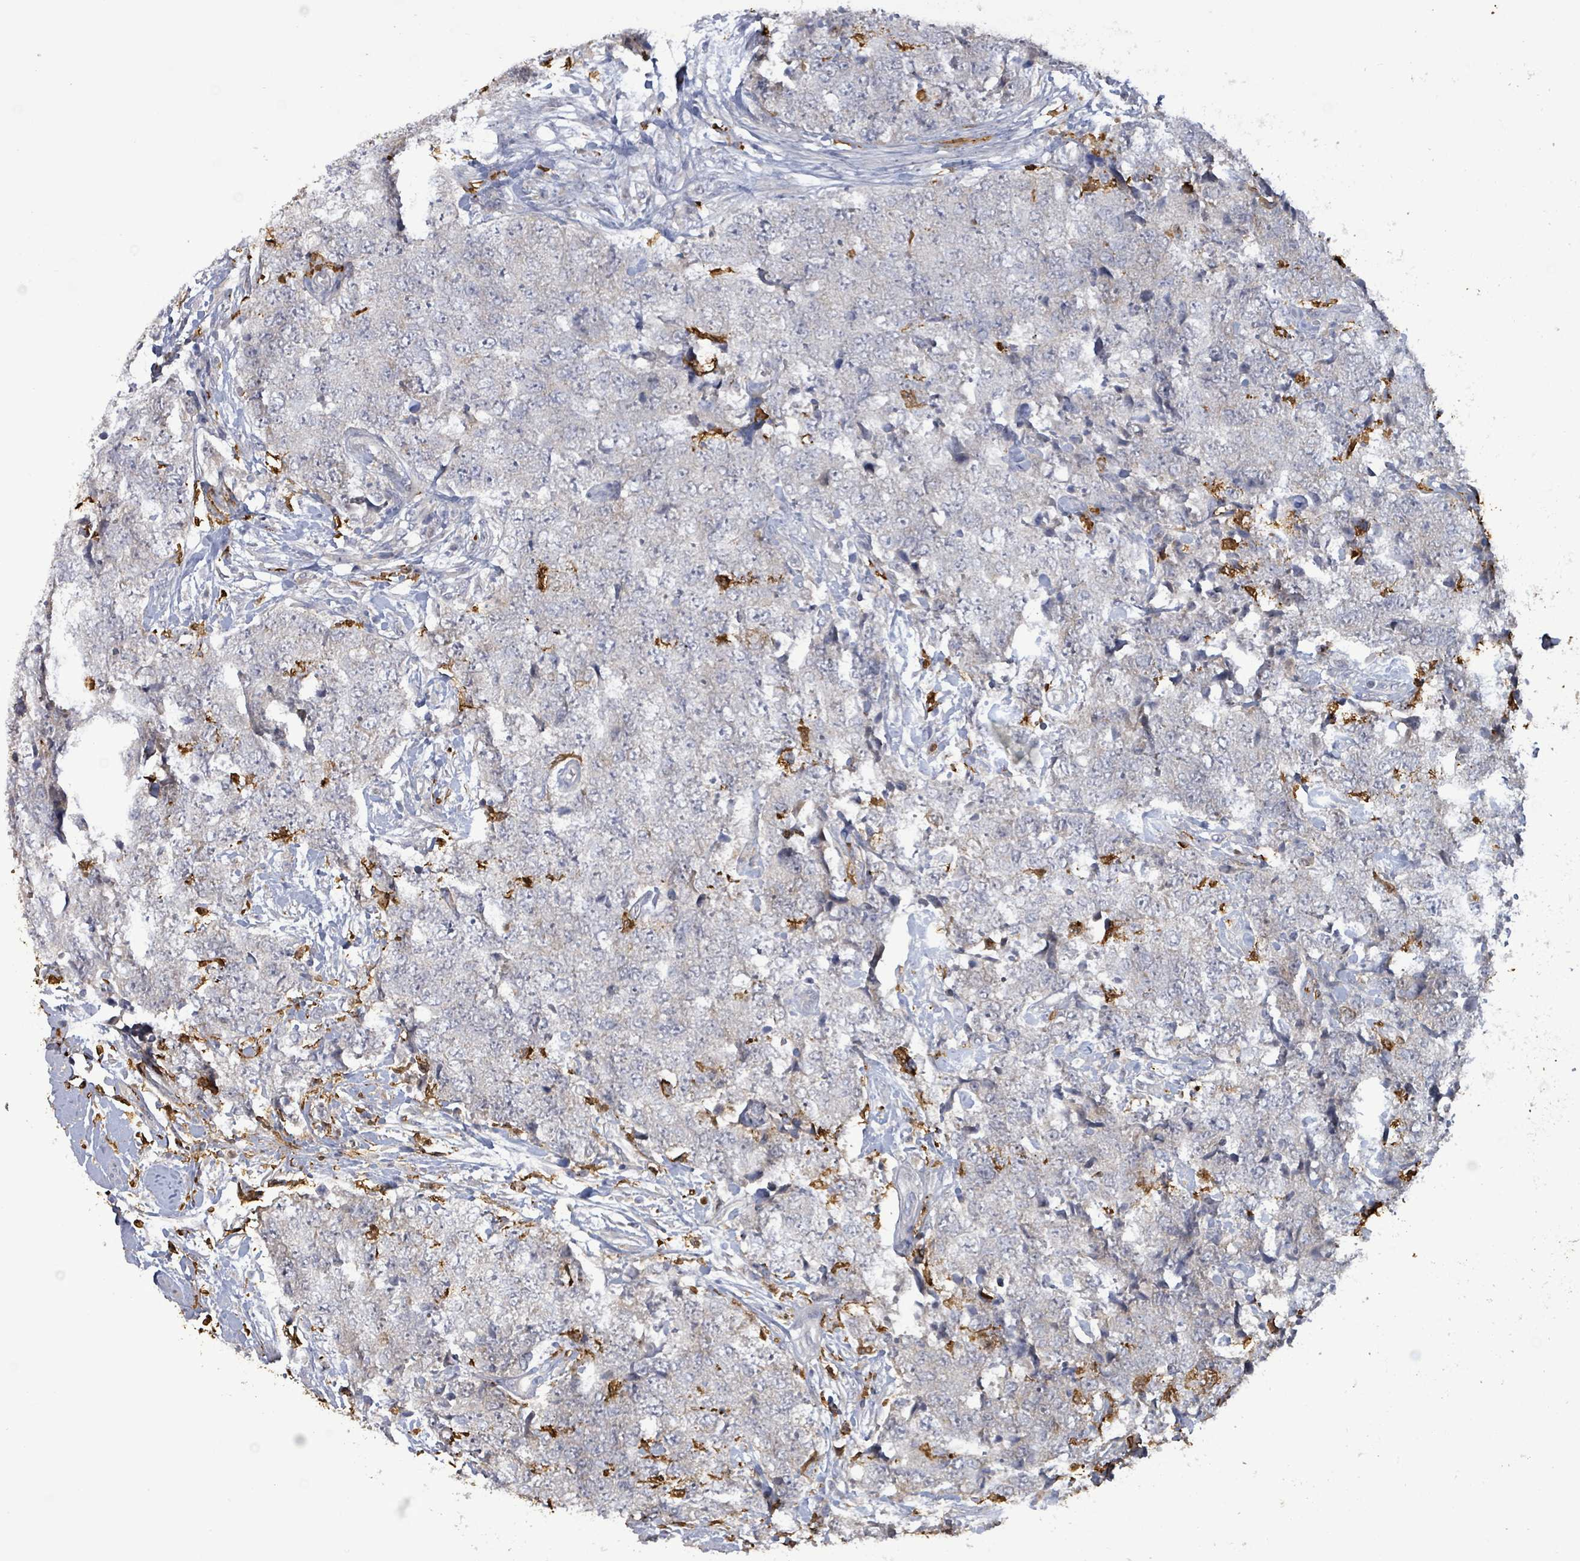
{"staining": {"intensity": "negative", "quantity": "none", "location": "none"}, "tissue": "urothelial cancer", "cell_type": "Tumor cells", "image_type": "cancer", "snomed": [{"axis": "morphology", "description": "Urothelial carcinoma, High grade"}, {"axis": "topography", "description": "Urinary bladder"}], "caption": "Urothelial cancer was stained to show a protein in brown. There is no significant expression in tumor cells.", "gene": "FAM210A", "patient": {"sex": "female", "age": 78}}